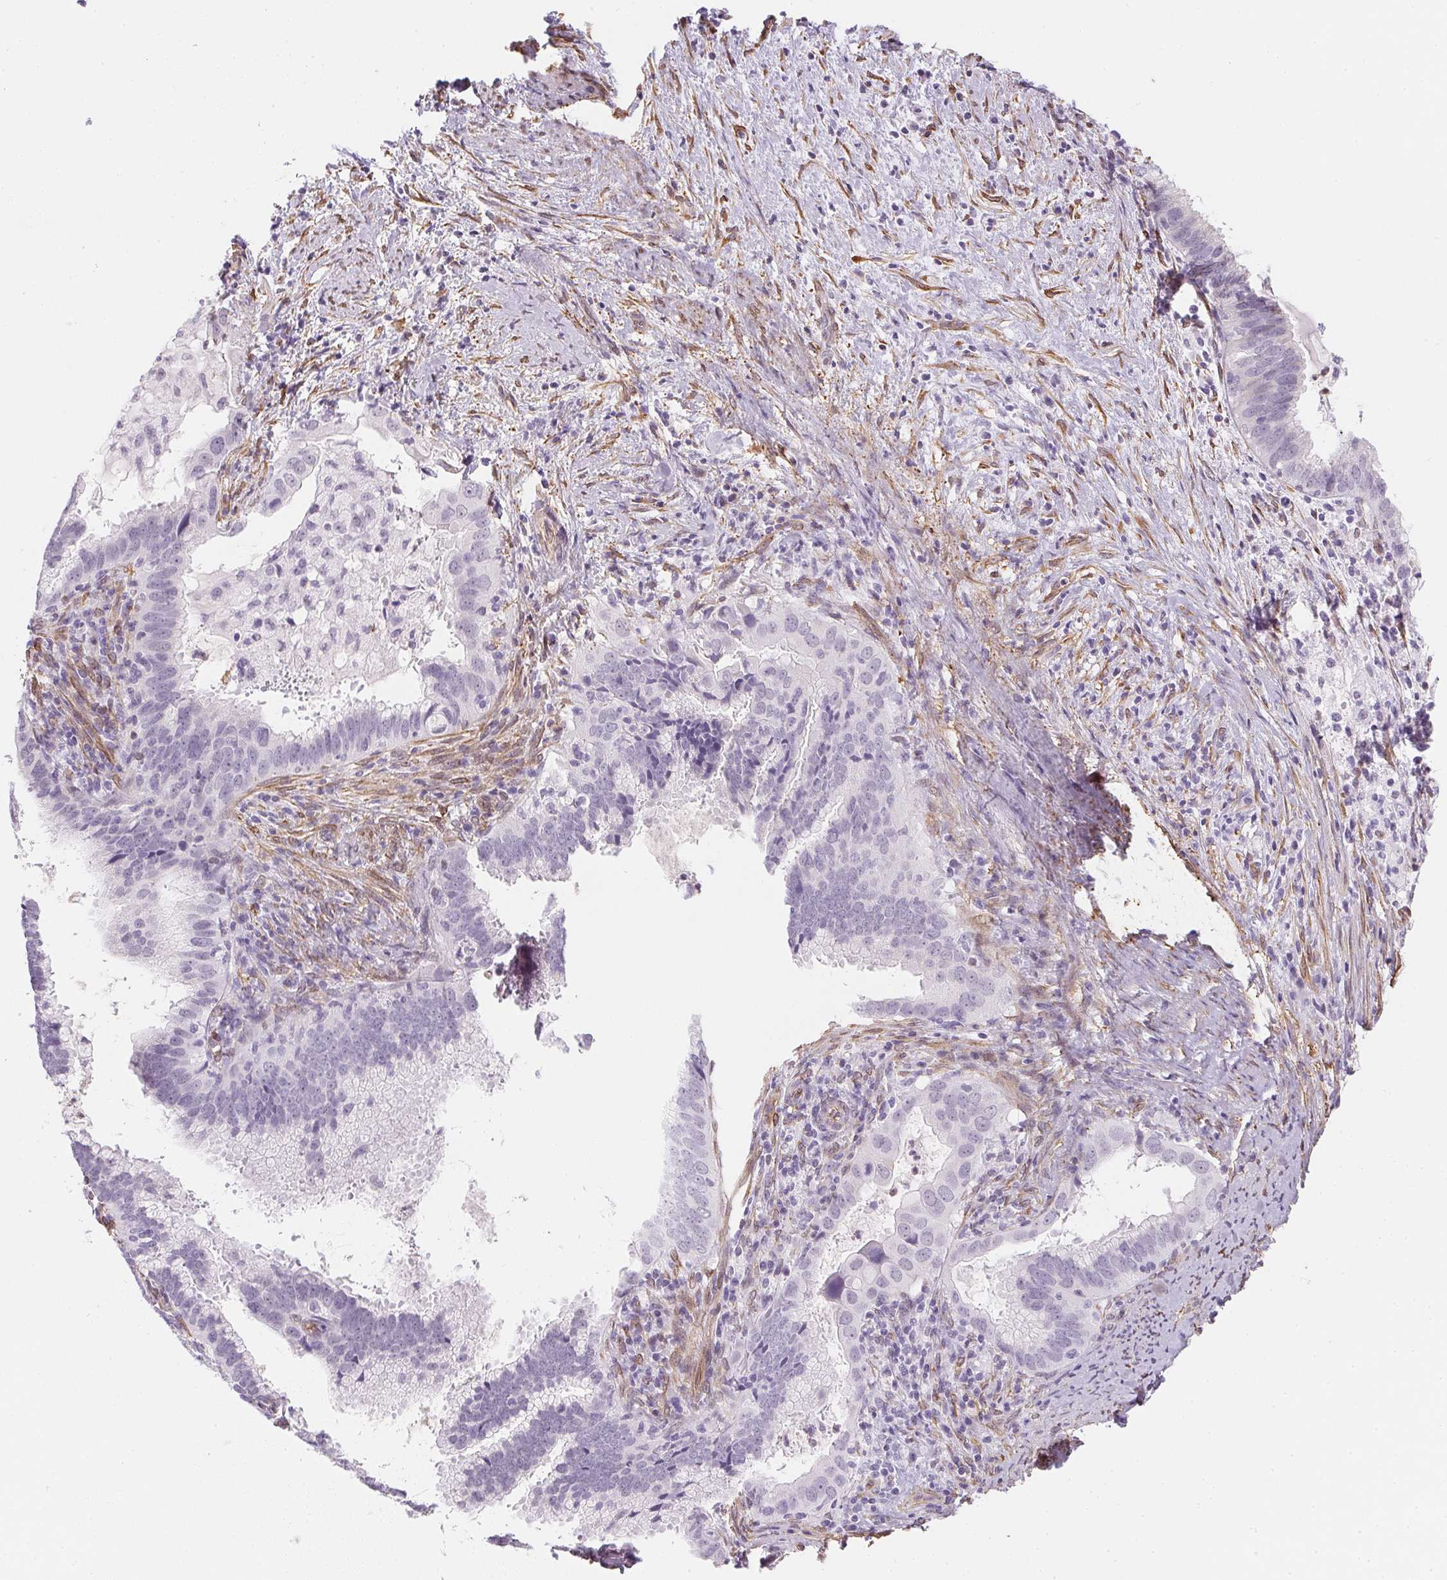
{"staining": {"intensity": "negative", "quantity": "none", "location": "none"}, "tissue": "cervical cancer", "cell_type": "Tumor cells", "image_type": "cancer", "snomed": [{"axis": "morphology", "description": "Adenocarcinoma, NOS"}, {"axis": "topography", "description": "Cervix"}], "caption": "This is an immunohistochemistry (IHC) photomicrograph of cervical adenocarcinoma. There is no expression in tumor cells.", "gene": "RSBN1", "patient": {"sex": "female", "age": 56}}